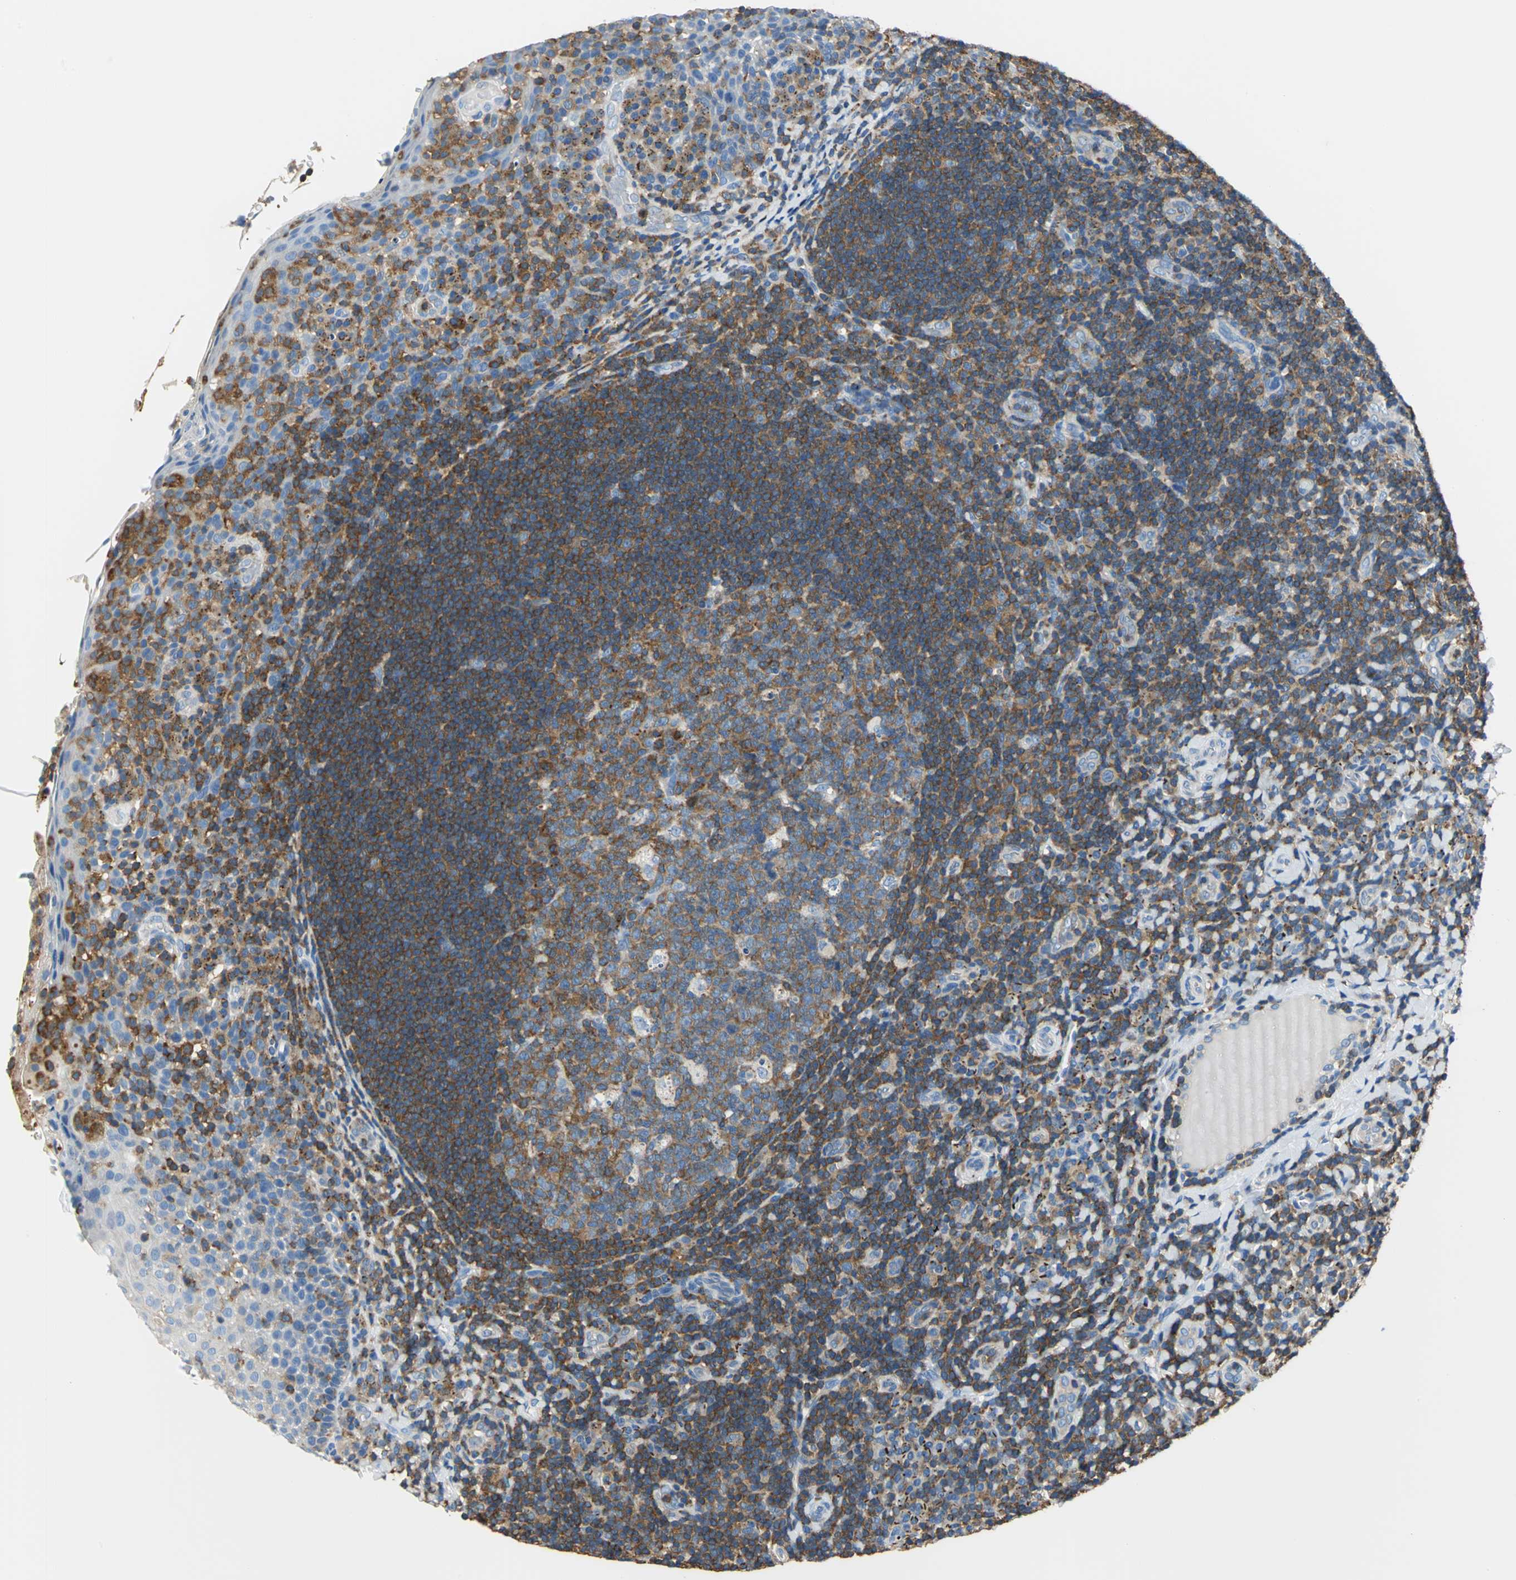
{"staining": {"intensity": "strong", "quantity": ">75%", "location": "cytoplasmic/membranous"}, "tissue": "tonsil", "cell_type": "Germinal center cells", "image_type": "normal", "snomed": [{"axis": "morphology", "description": "Normal tissue, NOS"}, {"axis": "topography", "description": "Tonsil"}], "caption": "Immunohistochemical staining of benign tonsil reveals >75% levels of strong cytoplasmic/membranous protein expression in approximately >75% of germinal center cells.", "gene": "SEPTIN11", "patient": {"sex": "male", "age": 17}}